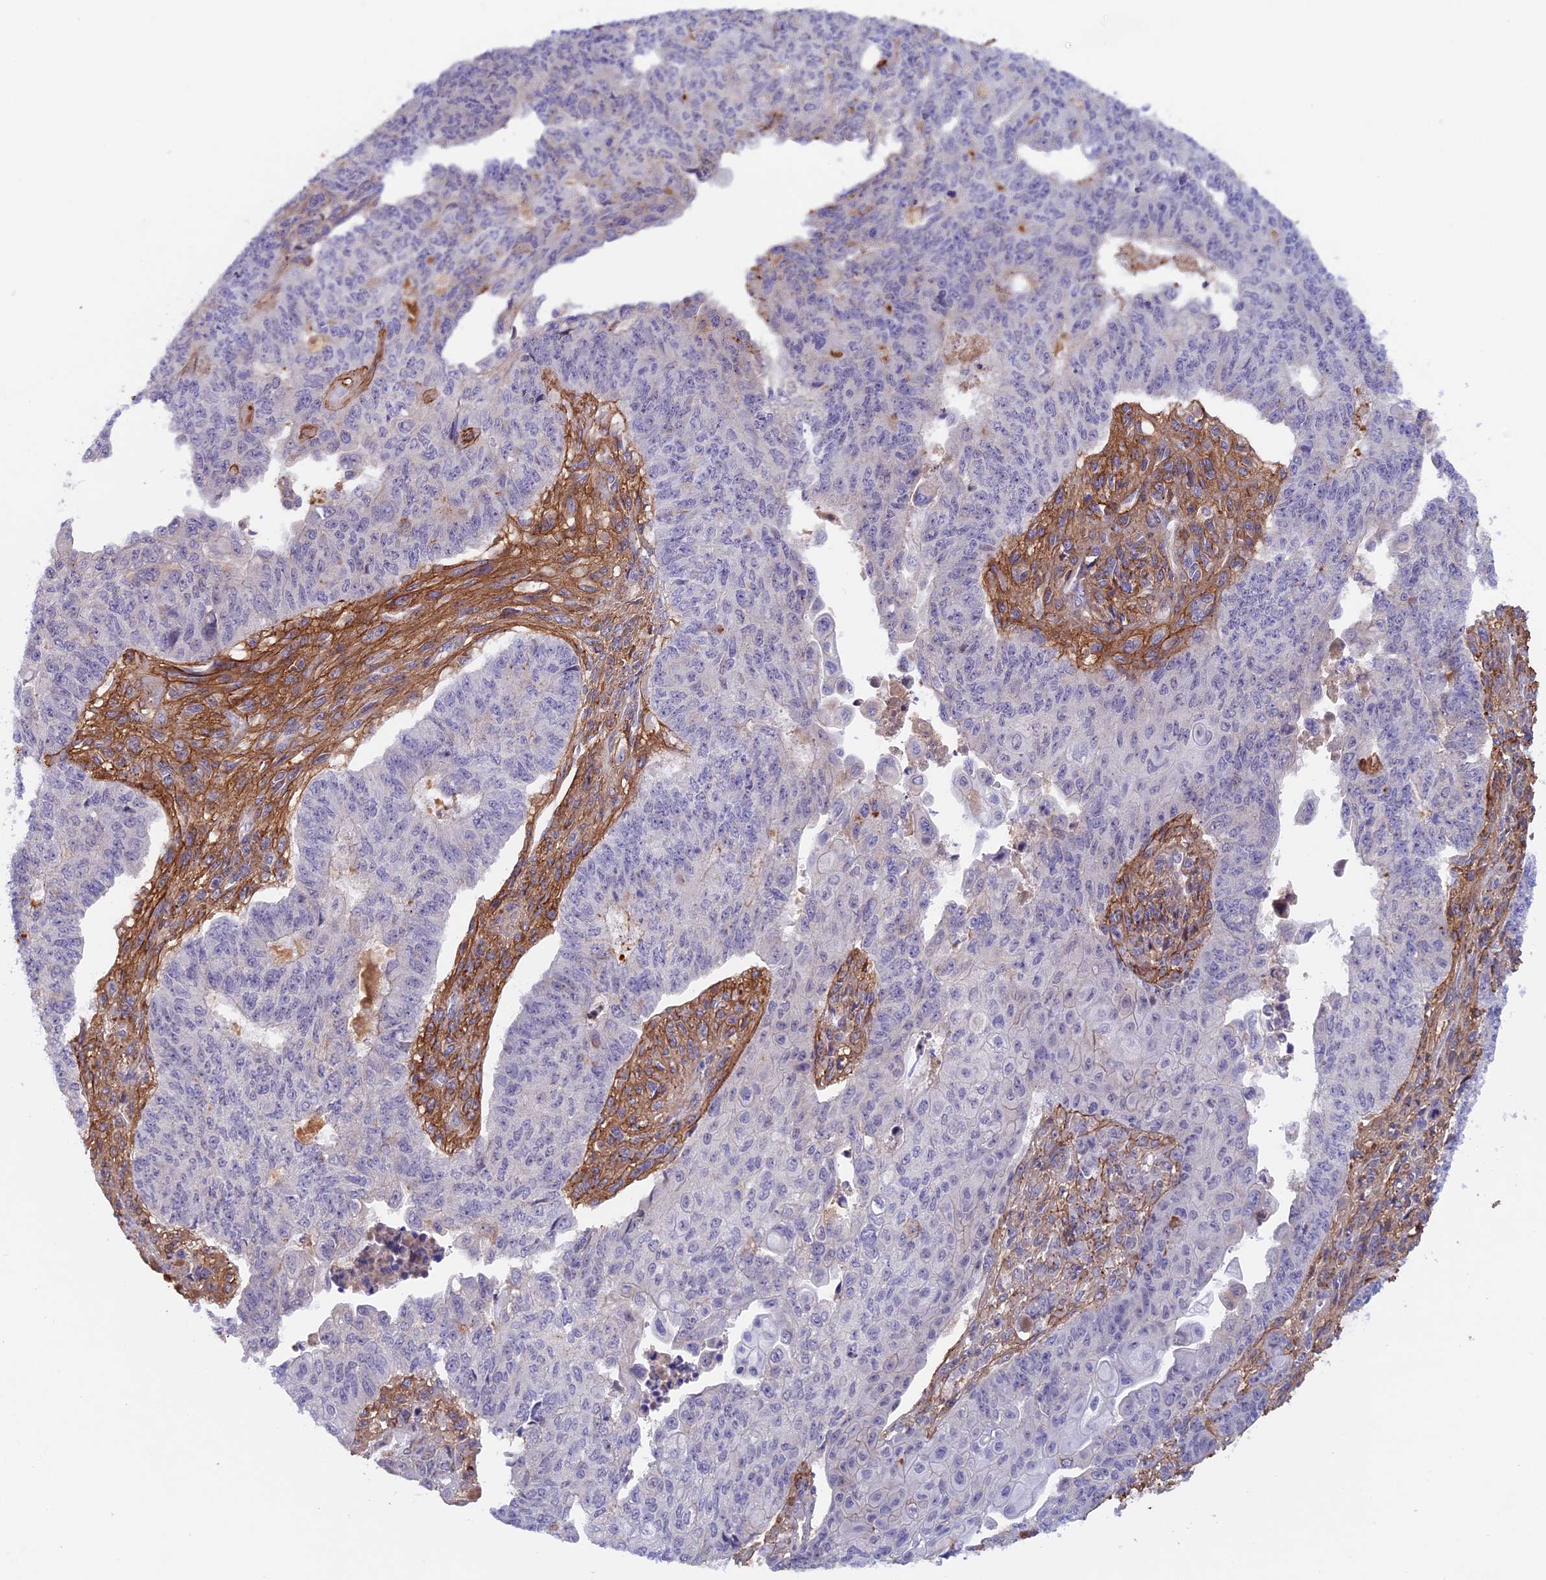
{"staining": {"intensity": "negative", "quantity": "none", "location": "none"}, "tissue": "endometrial cancer", "cell_type": "Tumor cells", "image_type": "cancer", "snomed": [{"axis": "morphology", "description": "Adenocarcinoma, NOS"}, {"axis": "topography", "description": "Endometrium"}], "caption": "This is an immunohistochemistry (IHC) histopathology image of endometrial cancer. There is no staining in tumor cells.", "gene": "COL4A3", "patient": {"sex": "female", "age": 32}}